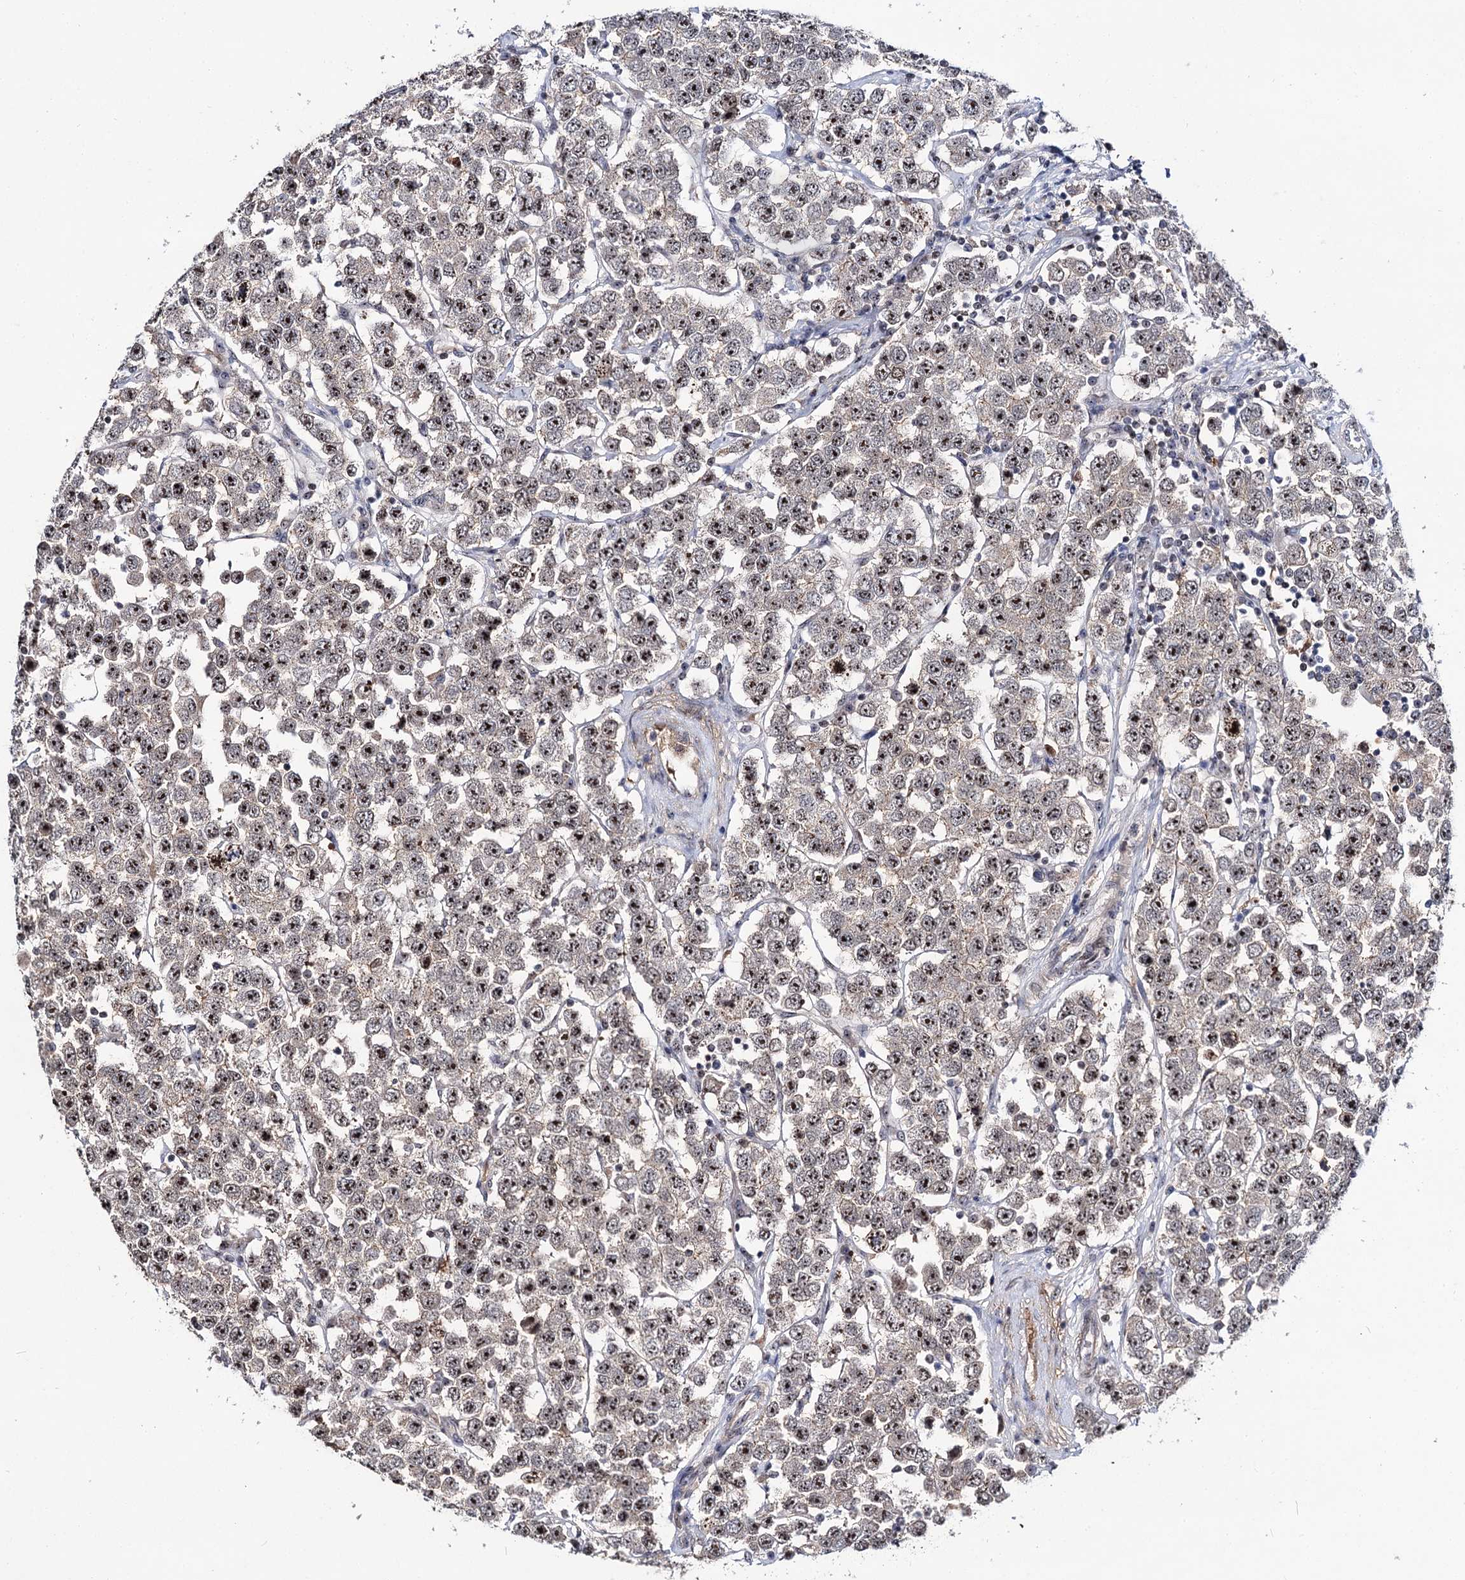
{"staining": {"intensity": "moderate", "quantity": ">75%", "location": "nuclear"}, "tissue": "testis cancer", "cell_type": "Tumor cells", "image_type": "cancer", "snomed": [{"axis": "morphology", "description": "Seminoma, NOS"}, {"axis": "topography", "description": "Testis"}], "caption": "Immunohistochemical staining of human testis seminoma displays moderate nuclear protein expression in about >75% of tumor cells. (brown staining indicates protein expression, while blue staining denotes nuclei).", "gene": "SUPT20H", "patient": {"sex": "male", "age": 28}}